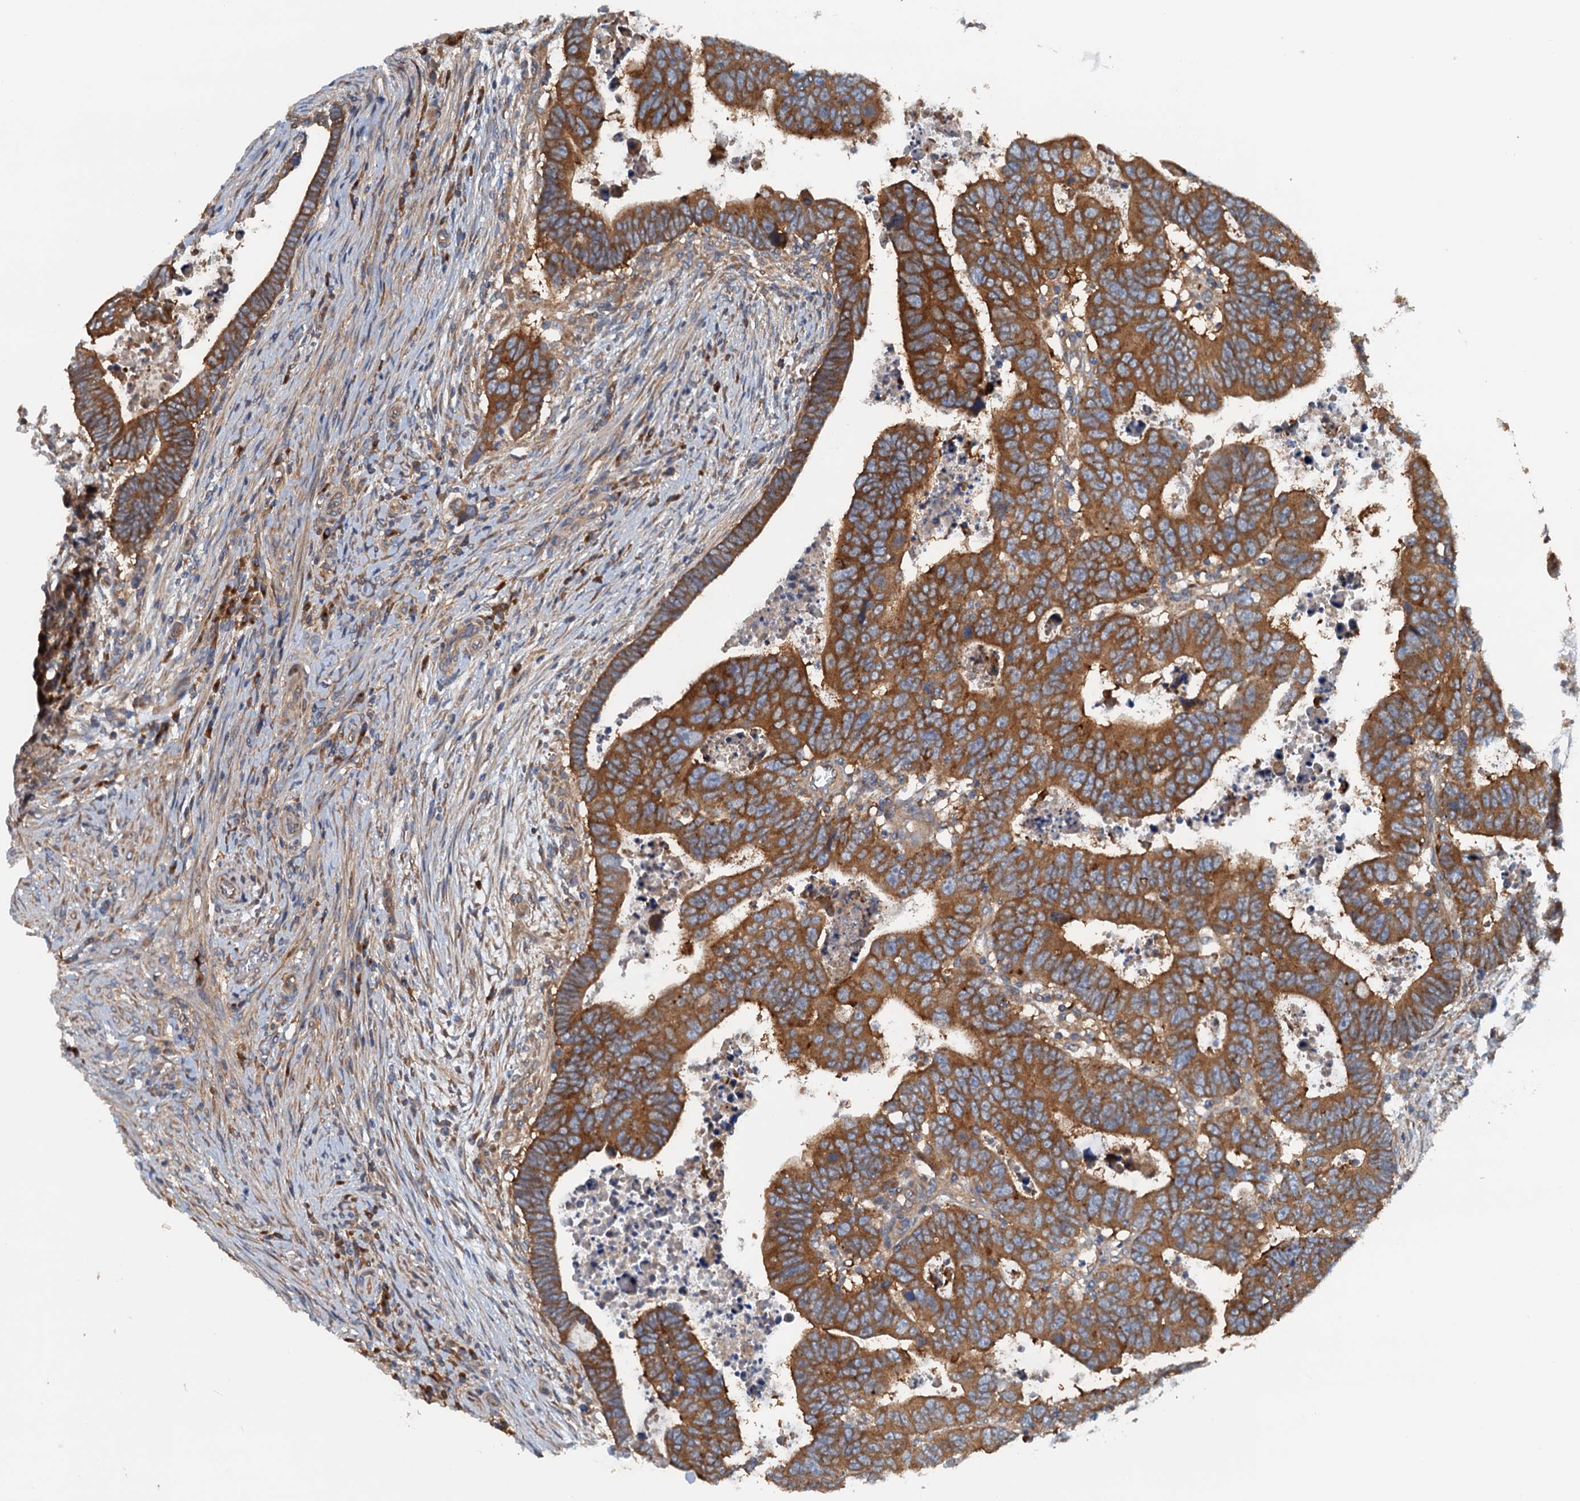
{"staining": {"intensity": "moderate", "quantity": ">75%", "location": "cytoplasmic/membranous"}, "tissue": "colorectal cancer", "cell_type": "Tumor cells", "image_type": "cancer", "snomed": [{"axis": "morphology", "description": "Normal tissue, NOS"}, {"axis": "morphology", "description": "Adenocarcinoma, NOS"}, {"axis": "topography", "description": "Rectum"}], "caption": "DAB (3,3'-diaminobenzidine) immunohistochemical staining of human colorectal cancer (adenocarcinoma) shows moderate cytoplasmic/membranous protein positivity in approximately >75% of tumor cells.", "gene": "COG3", "patient": {"sex": "female", "age": 65}}